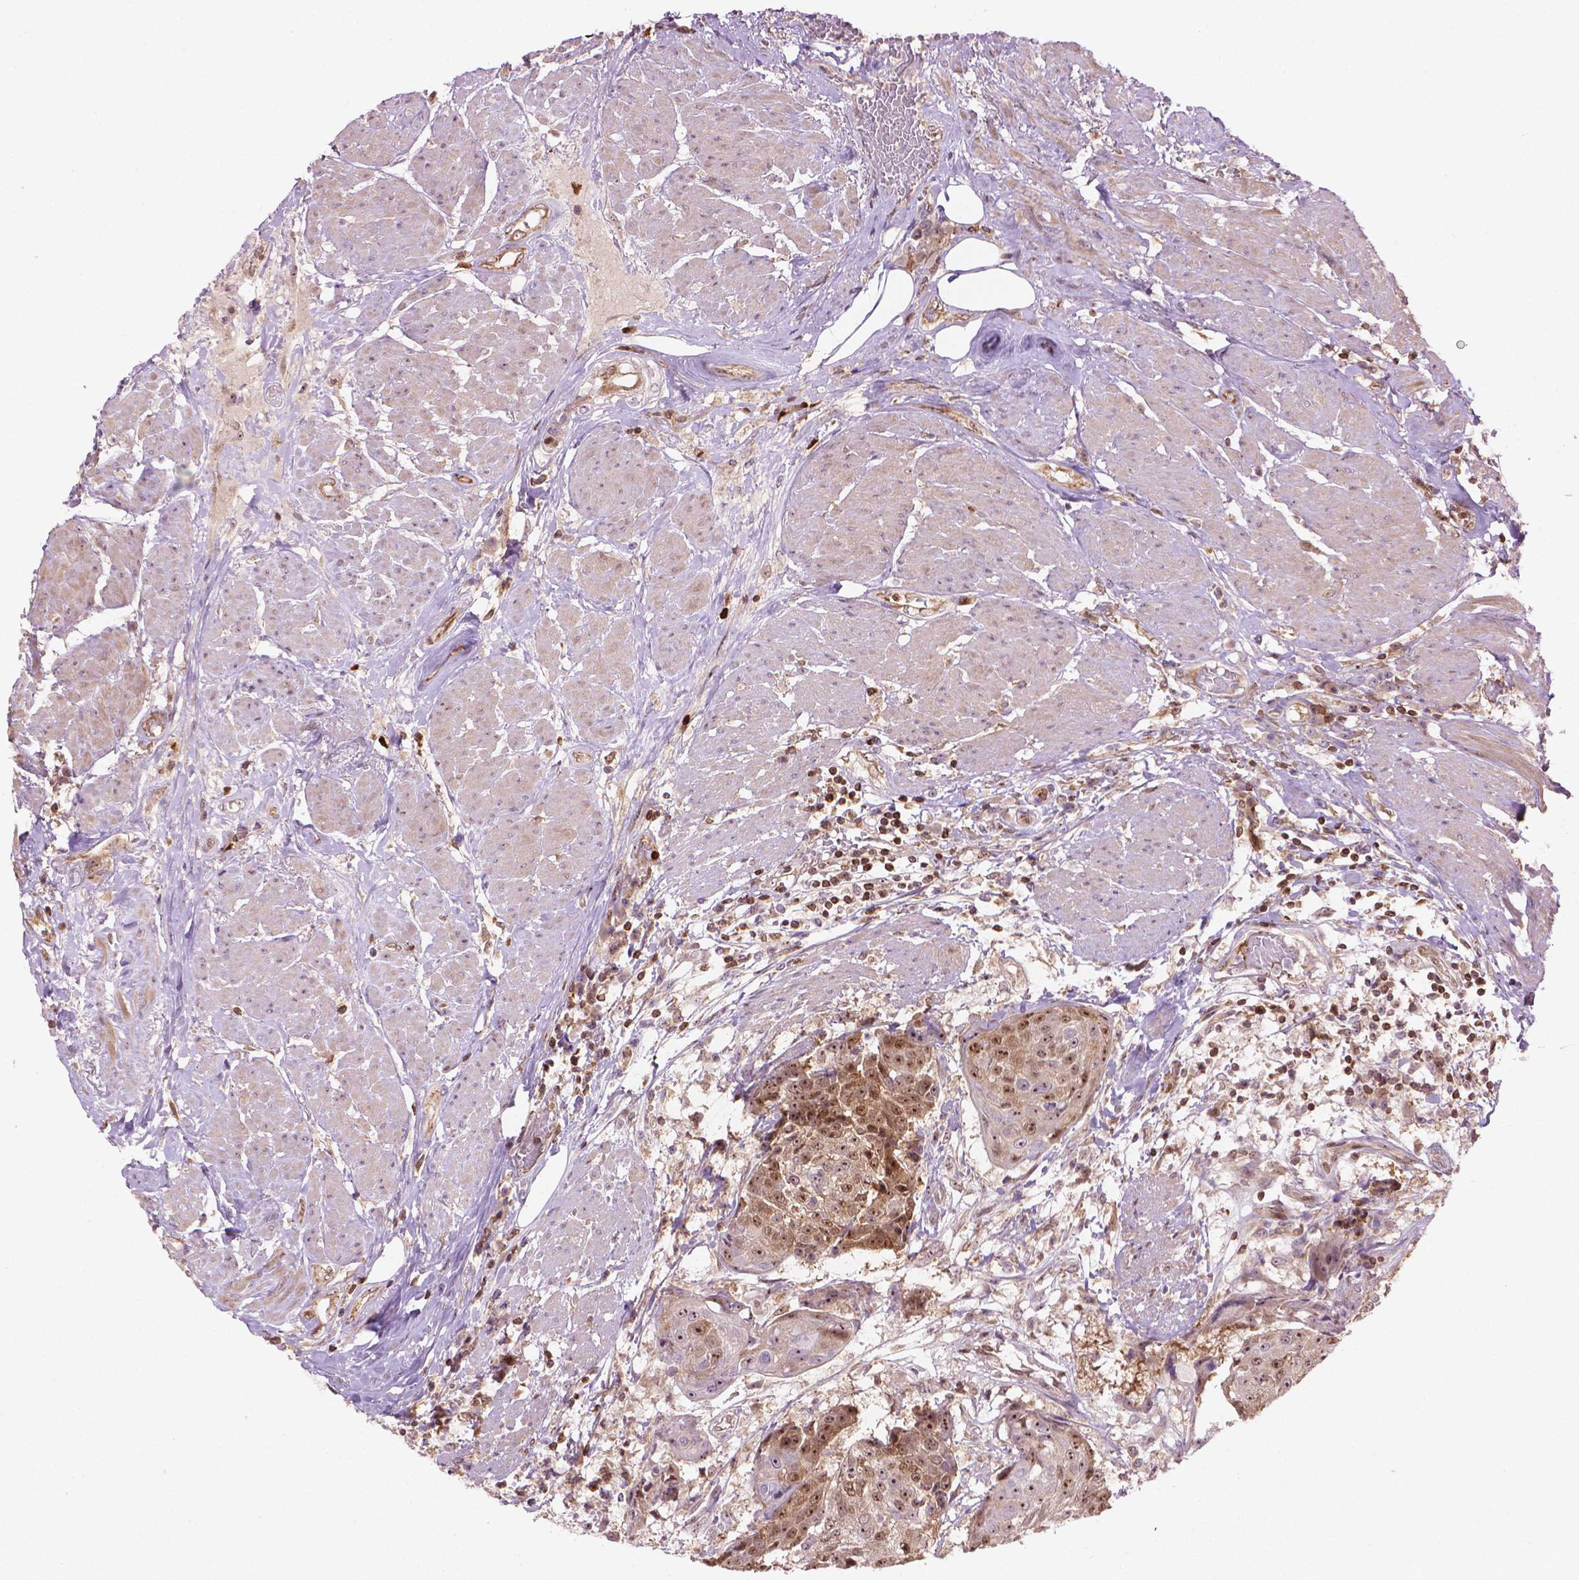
{"staining": {"intensity": "moderate", "quantity": ">75%", "location": "nuclear"}, "tissue": "urothelial cancer", "cell_type": "Tumor cells", "image_type": "cancer", "snomed": [{"axis": "morphology", "description": "Urothelial carcinoma, High grade"}, {"axis": "topography", "description": "Urinary bladder"}], "caption": "Urothelial cancer stained for a protein (brown) displays moderate nuclear positive positivity in about >75% of tumor cells.", "gene": "SMC2", "patient": {"sex": "female", "age": 63}}